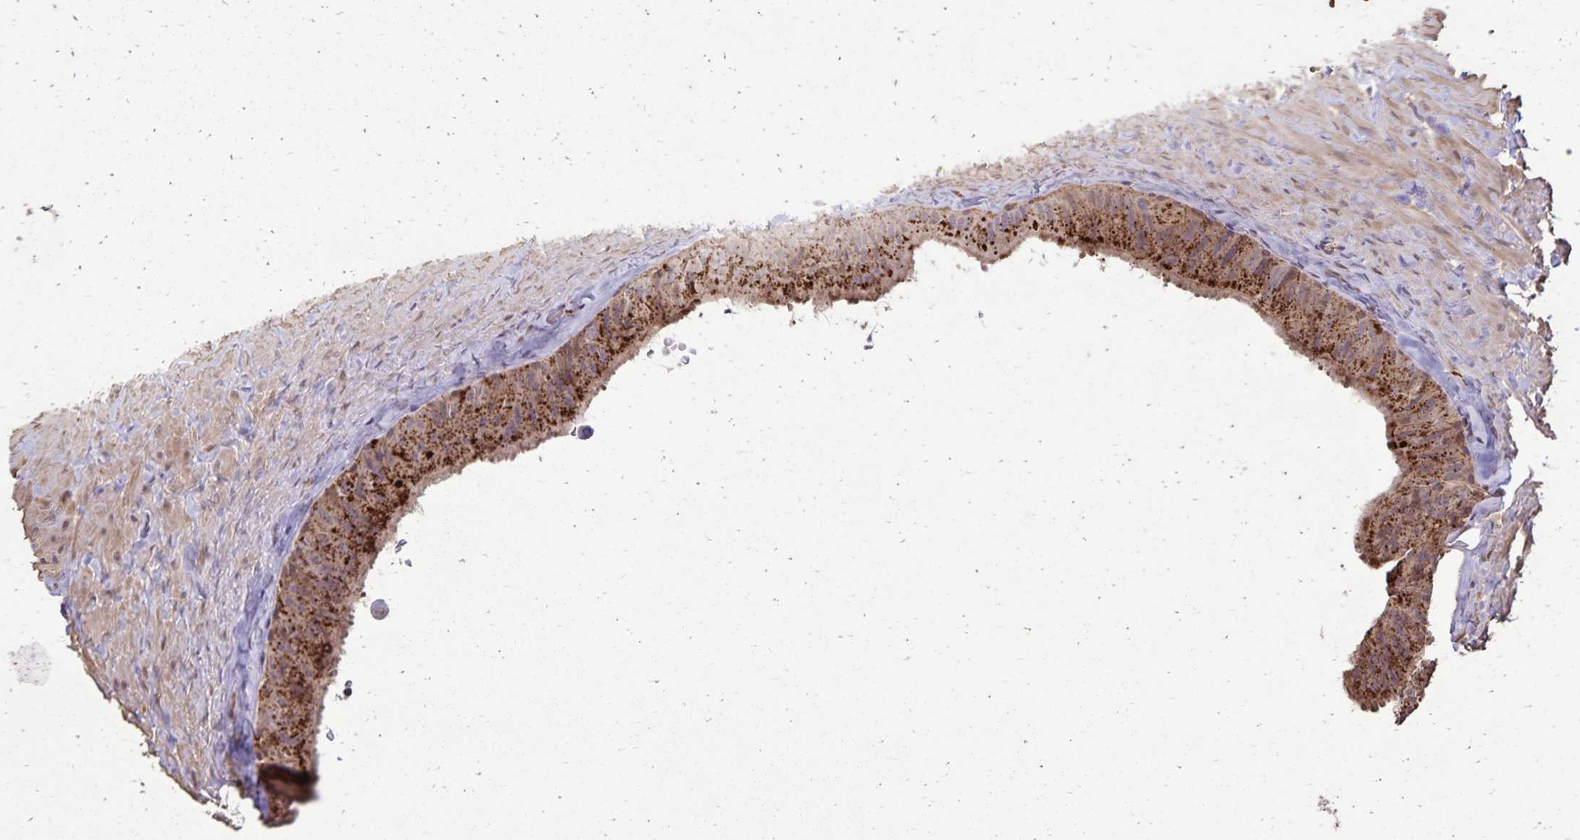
{"staining": {"intensity": "strong", "quantity": ">75%", "location": "cytoplasmic/membranous"}, "tissue": "epididymis", "cell_type": "Glandular cells", "image_type": "normal", "snomed": [{"axis": "morphology", "description": "Normal tissue, NOS"}, {"axis": "topography", "description": "Epididymis, spermatic cord, NOS"}, {"axis": "topography", "description": "Epididymis"}], "caption": "This is a micrograph of IHC staining of unremarkable epididymis, which shows strong staining in the cytoplasmic/membranous of glandular cells.", "gene": "CHMP1B", "patient": {"sex": "male", "age": 31}}